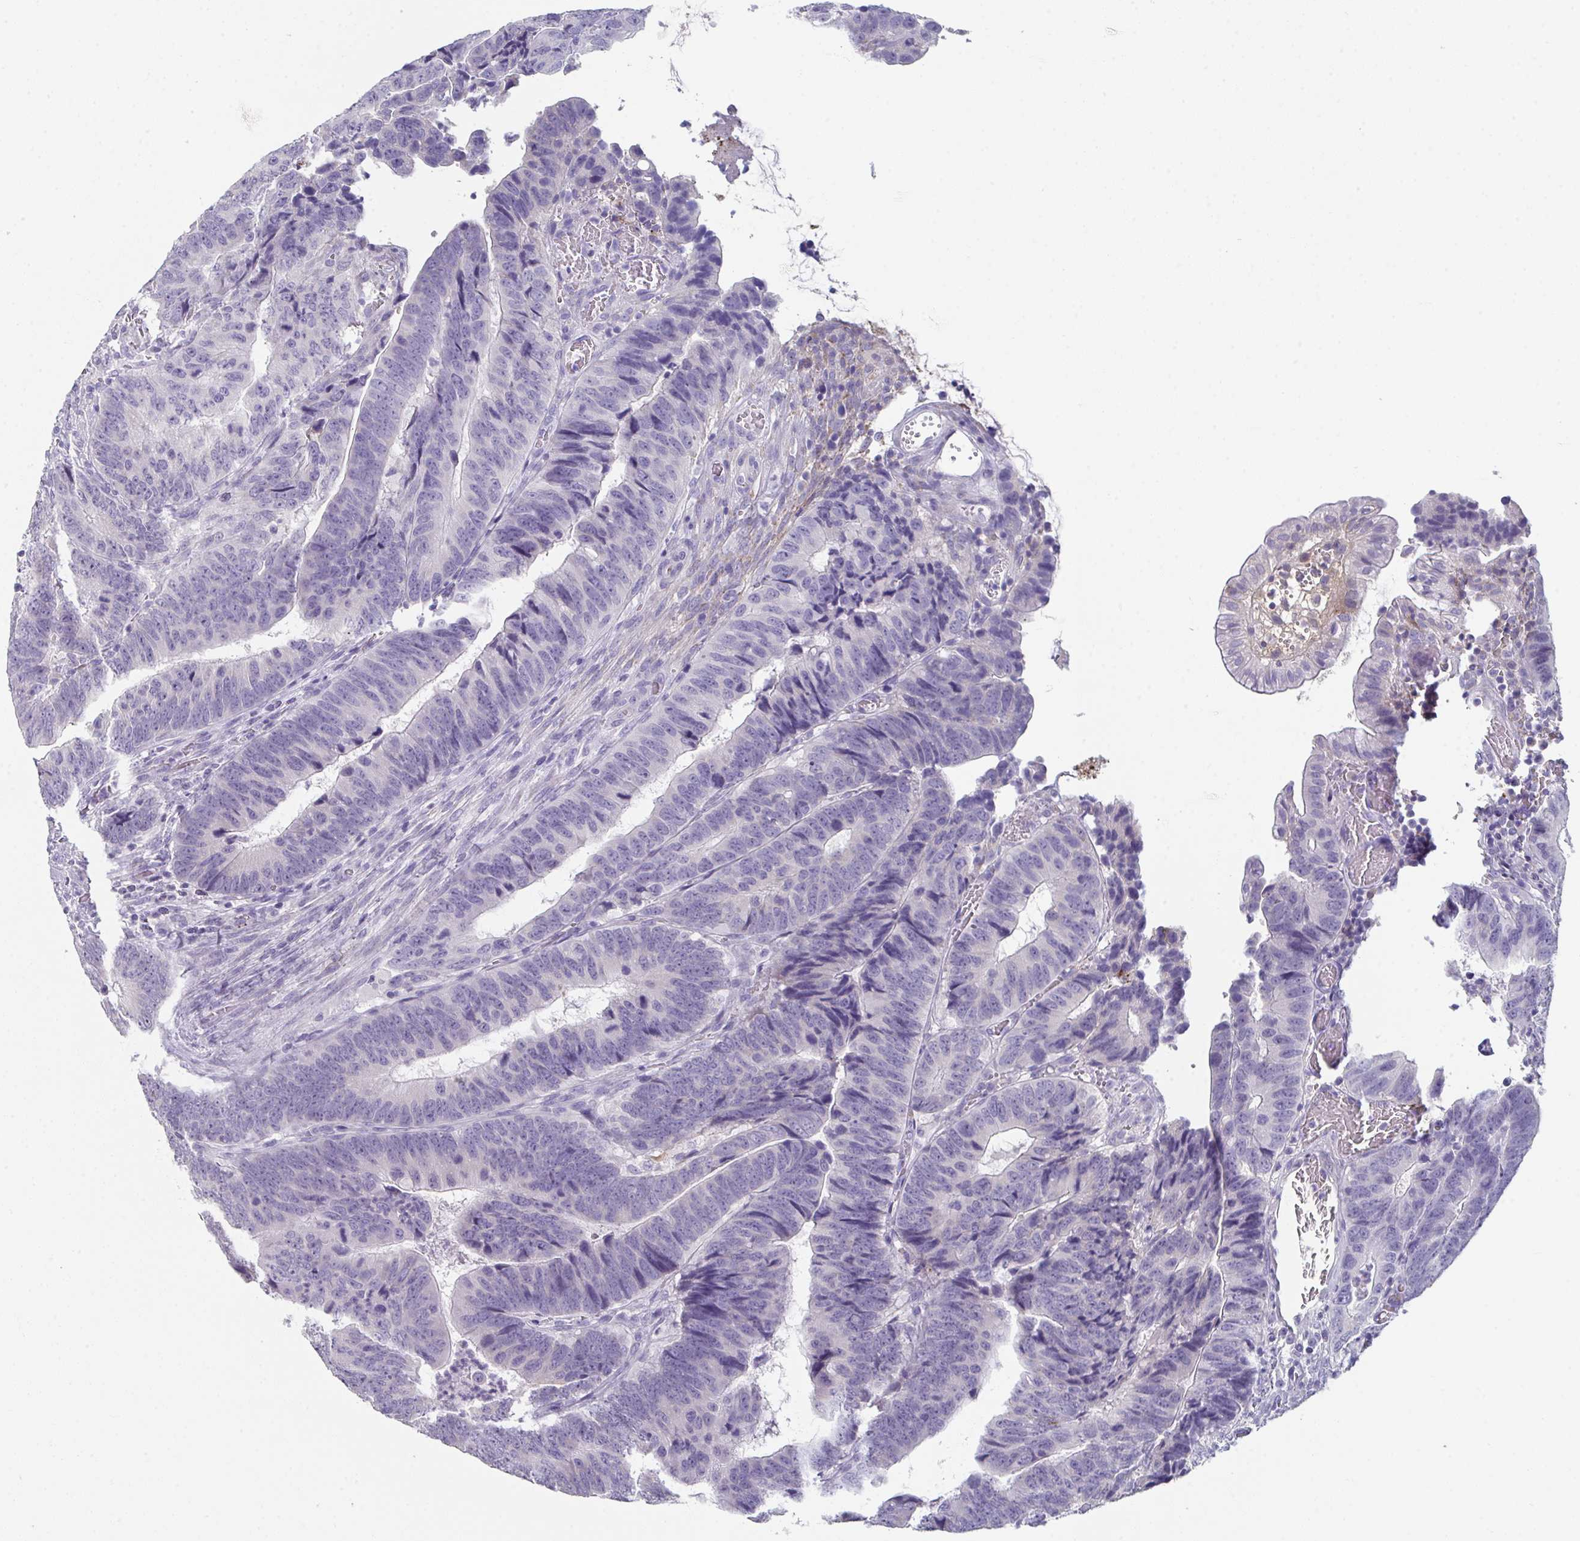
{"staining": {"intensity": "negative", "quantity": "none", "location": "none"}, "tissue": "colorectal cancer", "cell_type": "Tumor cells", "image_type": "cancer", "snomed": [{"axis": "morphology", "description": "Adenocarcinoma, NOS"}, {"axis": "topography", "description": "Colon"}], "caption": "This photomicrograph is of colorectal adenocarcinoma stained with IHC to label a protein in brown with the nuclei are counter-stained blue. There is no expression in tumor cells.", "gene": "ADAM21", "patient": {"sex": "male", "age": 62}}